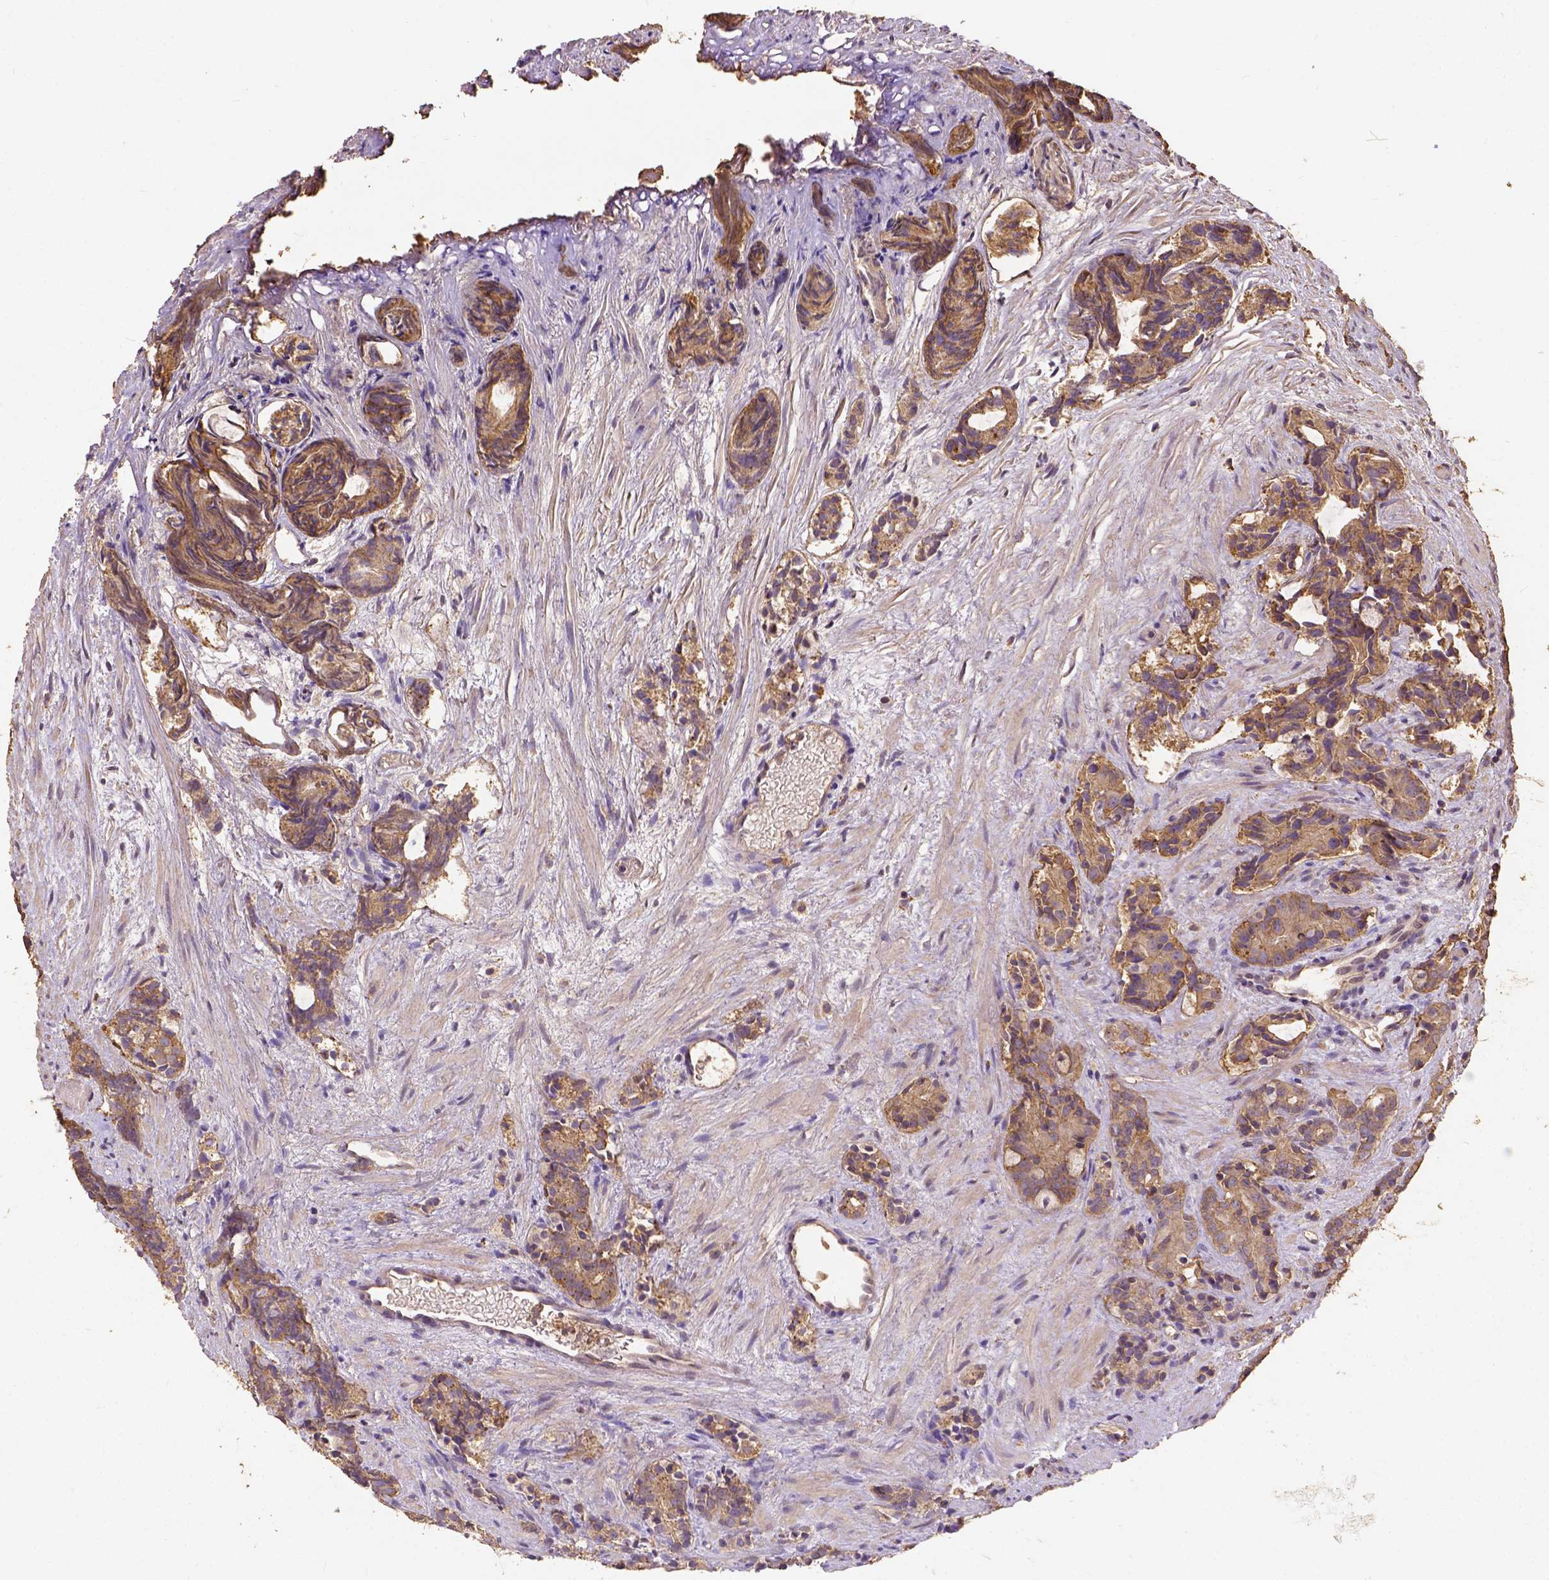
{"staining": {"intensity": "moderate", "quantity": "<25%", "location": "cytoplasmic/membranous"}, "tissue": "prostate cancer", "cell_type": "Tumor cells", "image_type": "cancer", "snomed": [{"axis": "morphology", "description": "Adenocarcinoma, High grade"}, {"axis": "topography", "description": "Prostate"}], "caption": "Adenocarcinoma (high-grade) (prostate) stained for a protein displays moderate cytoplasmic/membranous positivity in tumor cells.", "gene": "ATP1B3", "patient": {"sex": "male", "age": 84}}